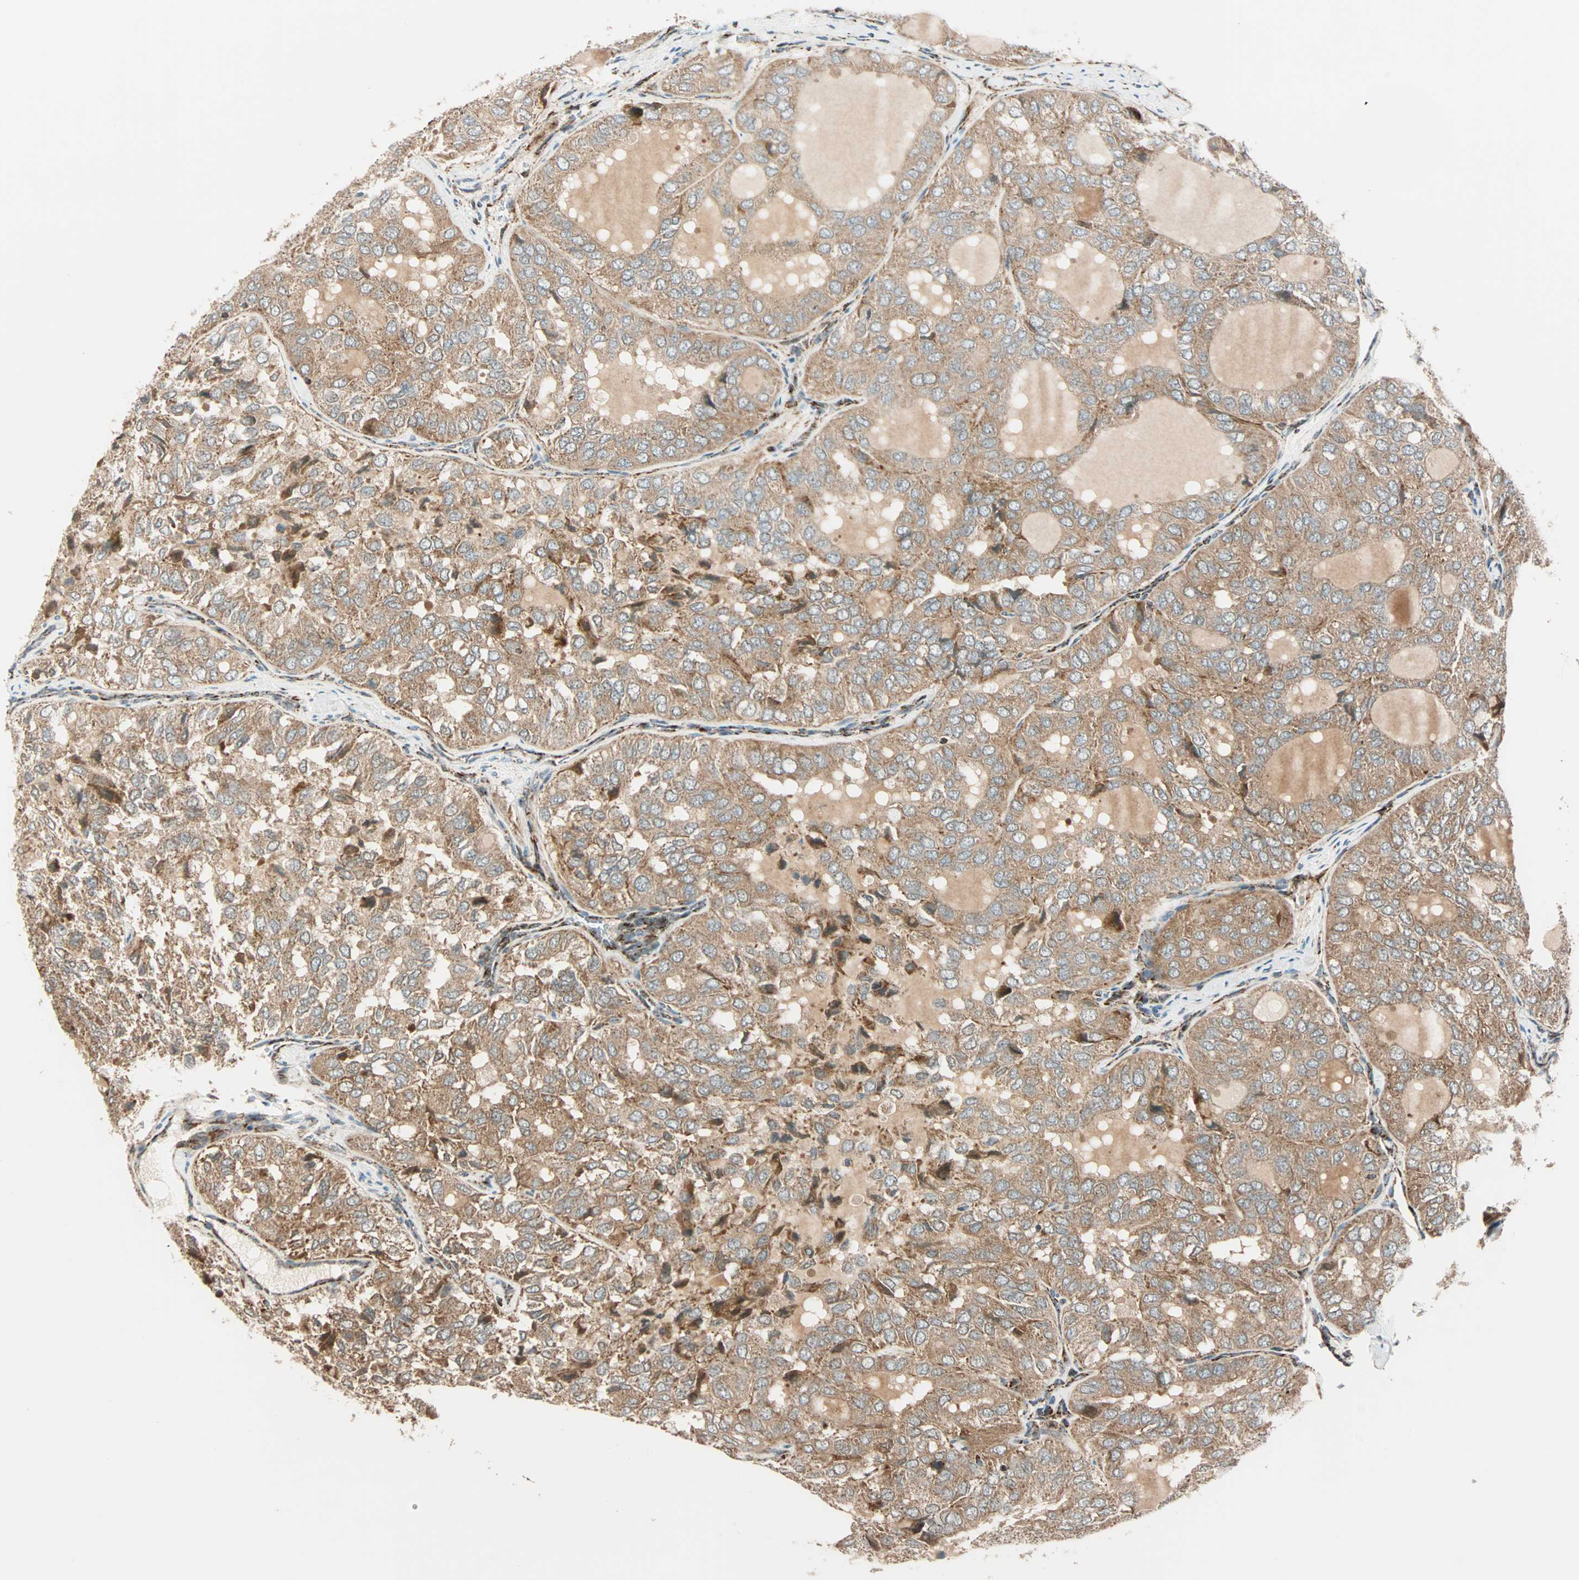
{"staining": {"intensity": "moderate", "quantity": ">75%", "location": "cytoplasmic/membranous"}, "tissue": "thyroid cancer", "cell_type": "Tumor cells", "image_type": "cancer", "snomed": [{"axis": "morphology", "description": "Follicular adenoma carcinoma, NOS"}, {"axis": "topography", "description": "Thyroid gland"}], "caption": "Thyroid cancer (follicular adenoma carcinoma) was stained to show a protein in brown. There is medium levels of moderate cytoplasmic/membranous positivity in about >75% of tumor cells.", "gene": "SPRY4", "patient": {"sex": "male", "age": 75}}